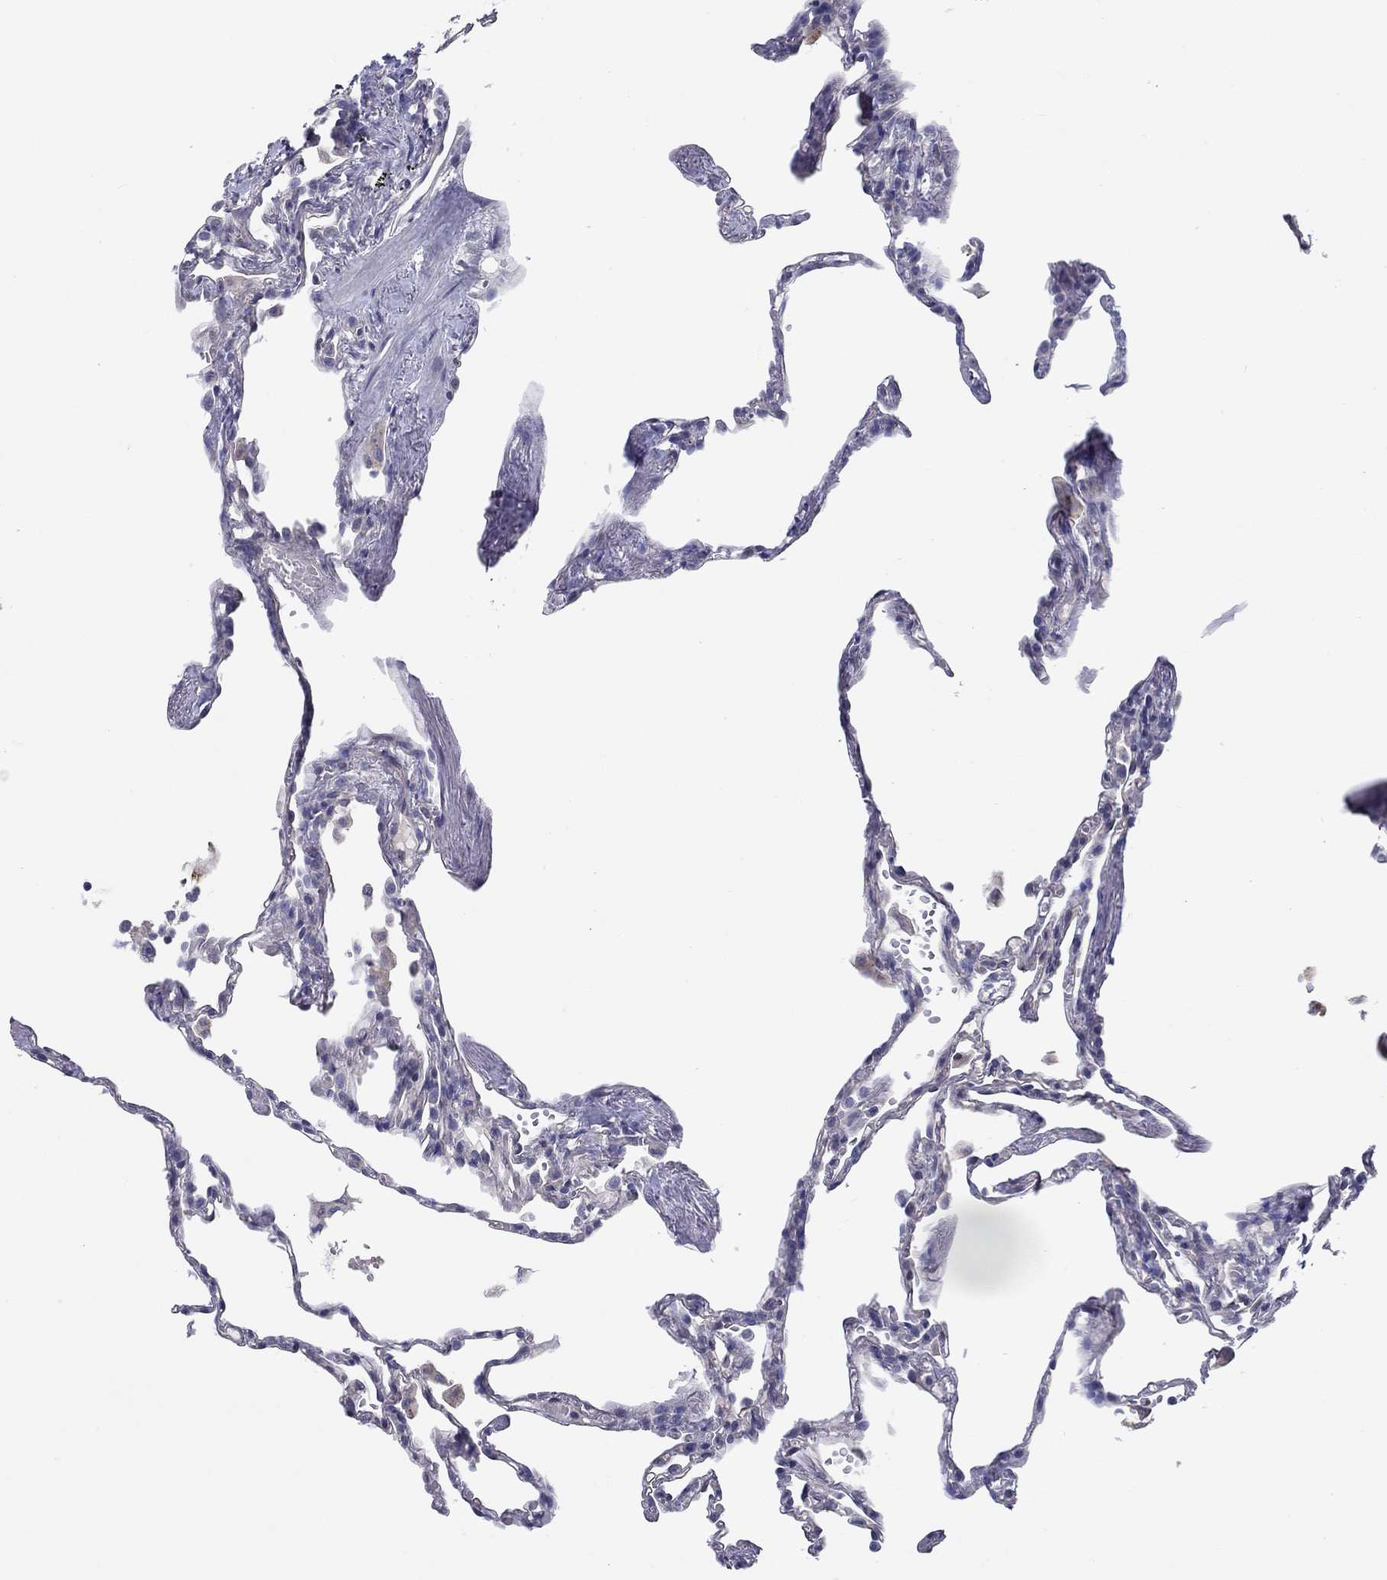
{"staining": {"intensity": "negative", "quantity": "none", "location": "none"}, "tissue": "lung", "cell_type": "Alveolar cells", "image_type": "normal", "snomed": [{"axis": "morphology", "description": "Normal tissue, NOS"}, {"axis": "topography", "description": "Lung"}], "caption": "Immunohistochemistry (IHC) of normal lung reveals no positivity in alveolar cells. (Brightfield microscopy of DAB (3,3'-diaminobenzidine) immunohistochemistry at high magnification).", "gene": "ERMP1", "patient": {"sex": "male", "age": 78}}